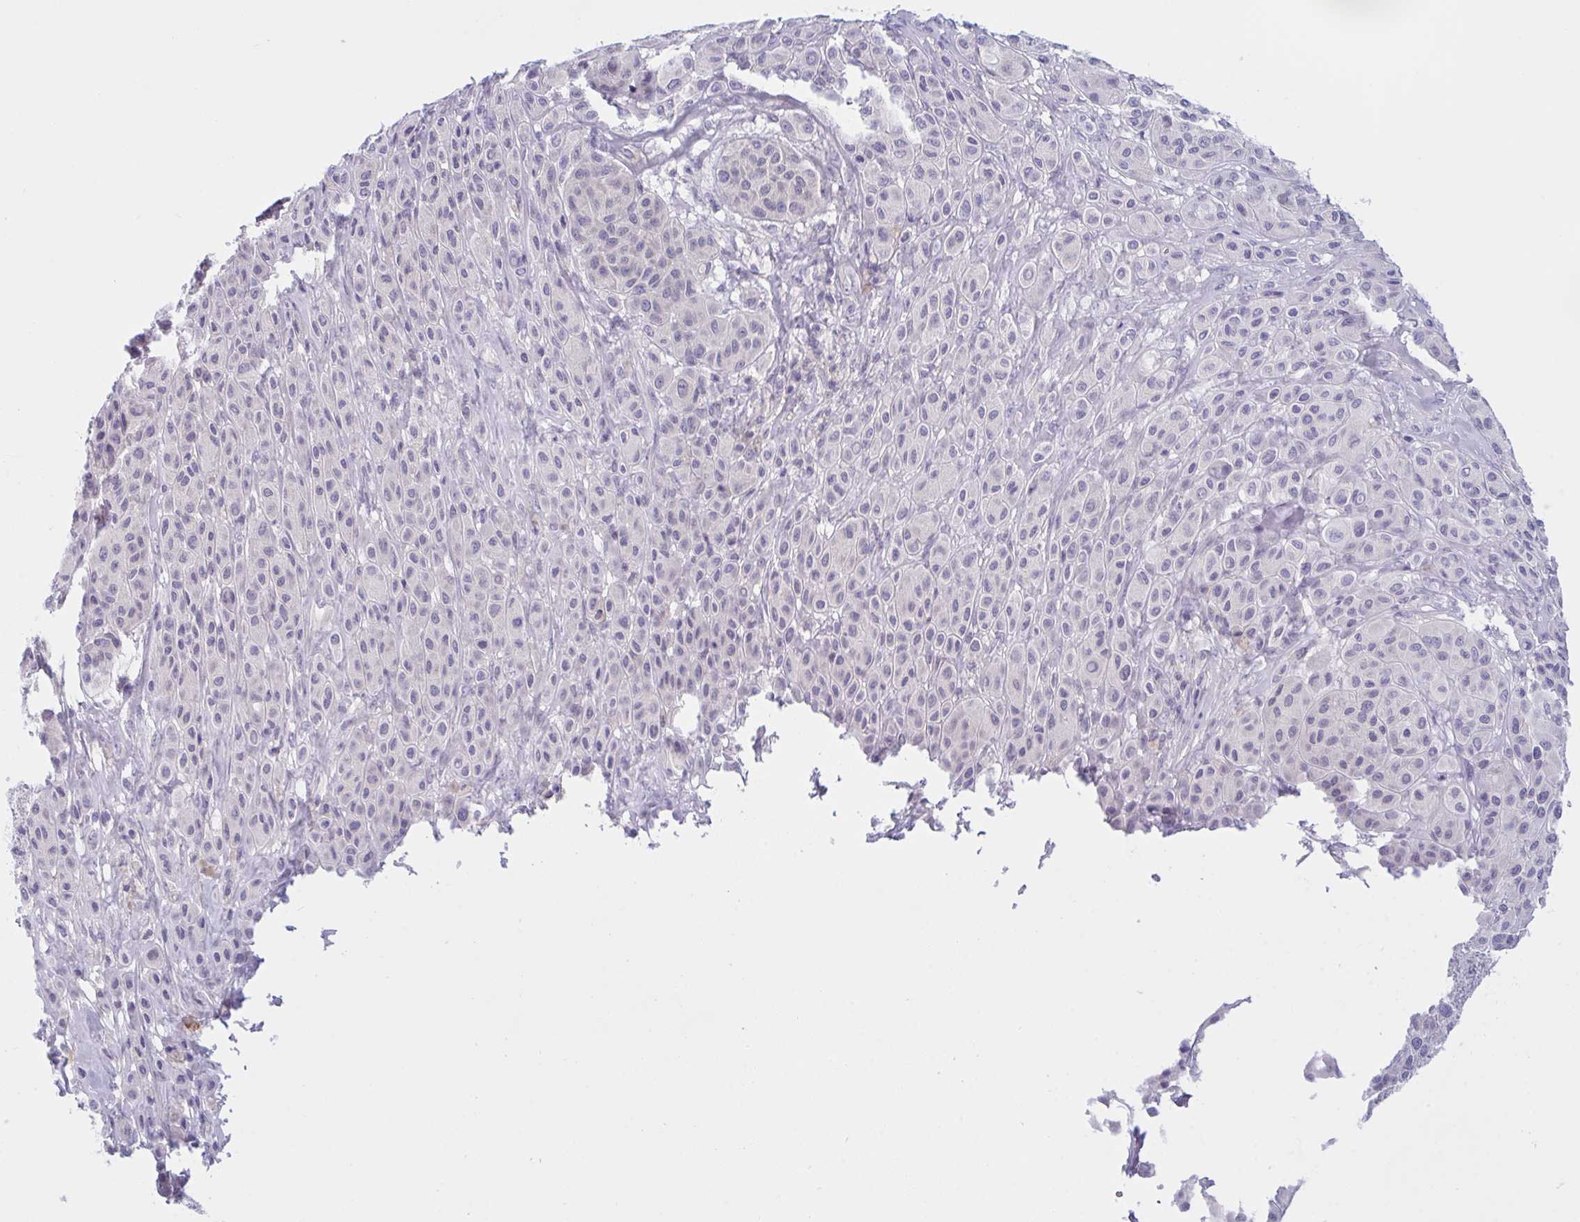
{"staining": {"intensity": "negative", "quantity": "none", "location": "none"}, "tissue": "melanoma", "cell_type": "Tumor cells", "image_type": "cancer", "snomed": [{"axis": "morphology", "description": "Malignant melanoma, Metastatic site"}, {"axis": "topography", "description": "Smooth muscle"}], "caption": "High magnification brightfield microscopy of melanoma stained with DAB (3,3'-diaminobenzidine) (brown) and counterstained with hematoxylin (blue): tumor cells show no significant staining. The staining is performed using DAB (3,3'-diaminobenzidine) brown chromogen with nuclei counter-stained in using hematoxylin.", "gene": "NAA30", "patient": {"sex": "male", "age": 41}}